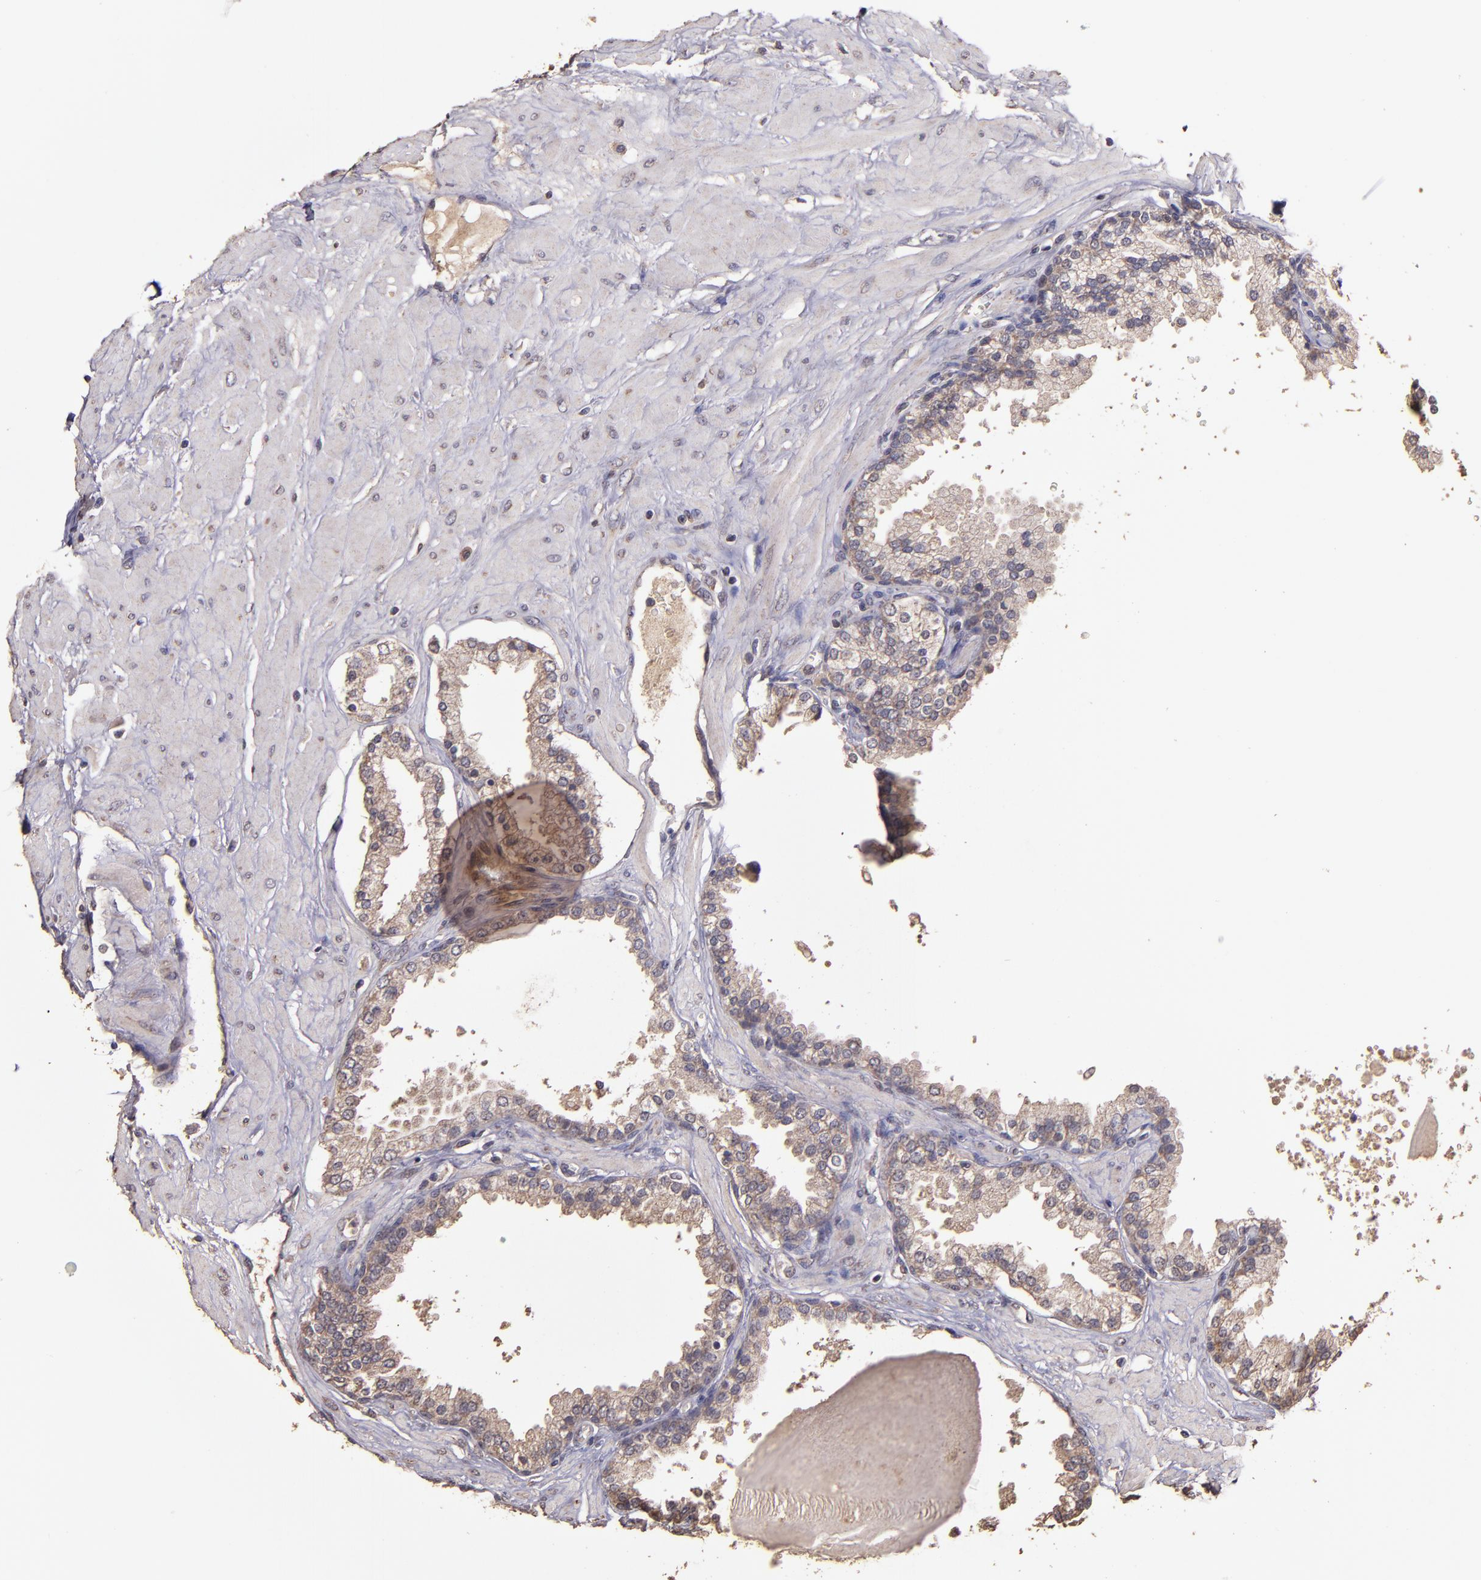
{"staining": {"intensity": "weak", "quantity": ">75%", "location": "cytoplasmic/membranous"}, "tissue": "prostate", "cell_type": "Glandular cells", "image_type": "normal", "snomed": [{"axis": "morphology", "description": "Normal tissue, NOS"}, {"axis": "topography", "description": "Prostate"}], "caption": "This is an image of IHC staining of benign prostate, which shows weak expression in the cytoplasmic/membranous of glandular cells.", "gene": "HECTD1", "patient": {"sex": "male", "age": 51}}